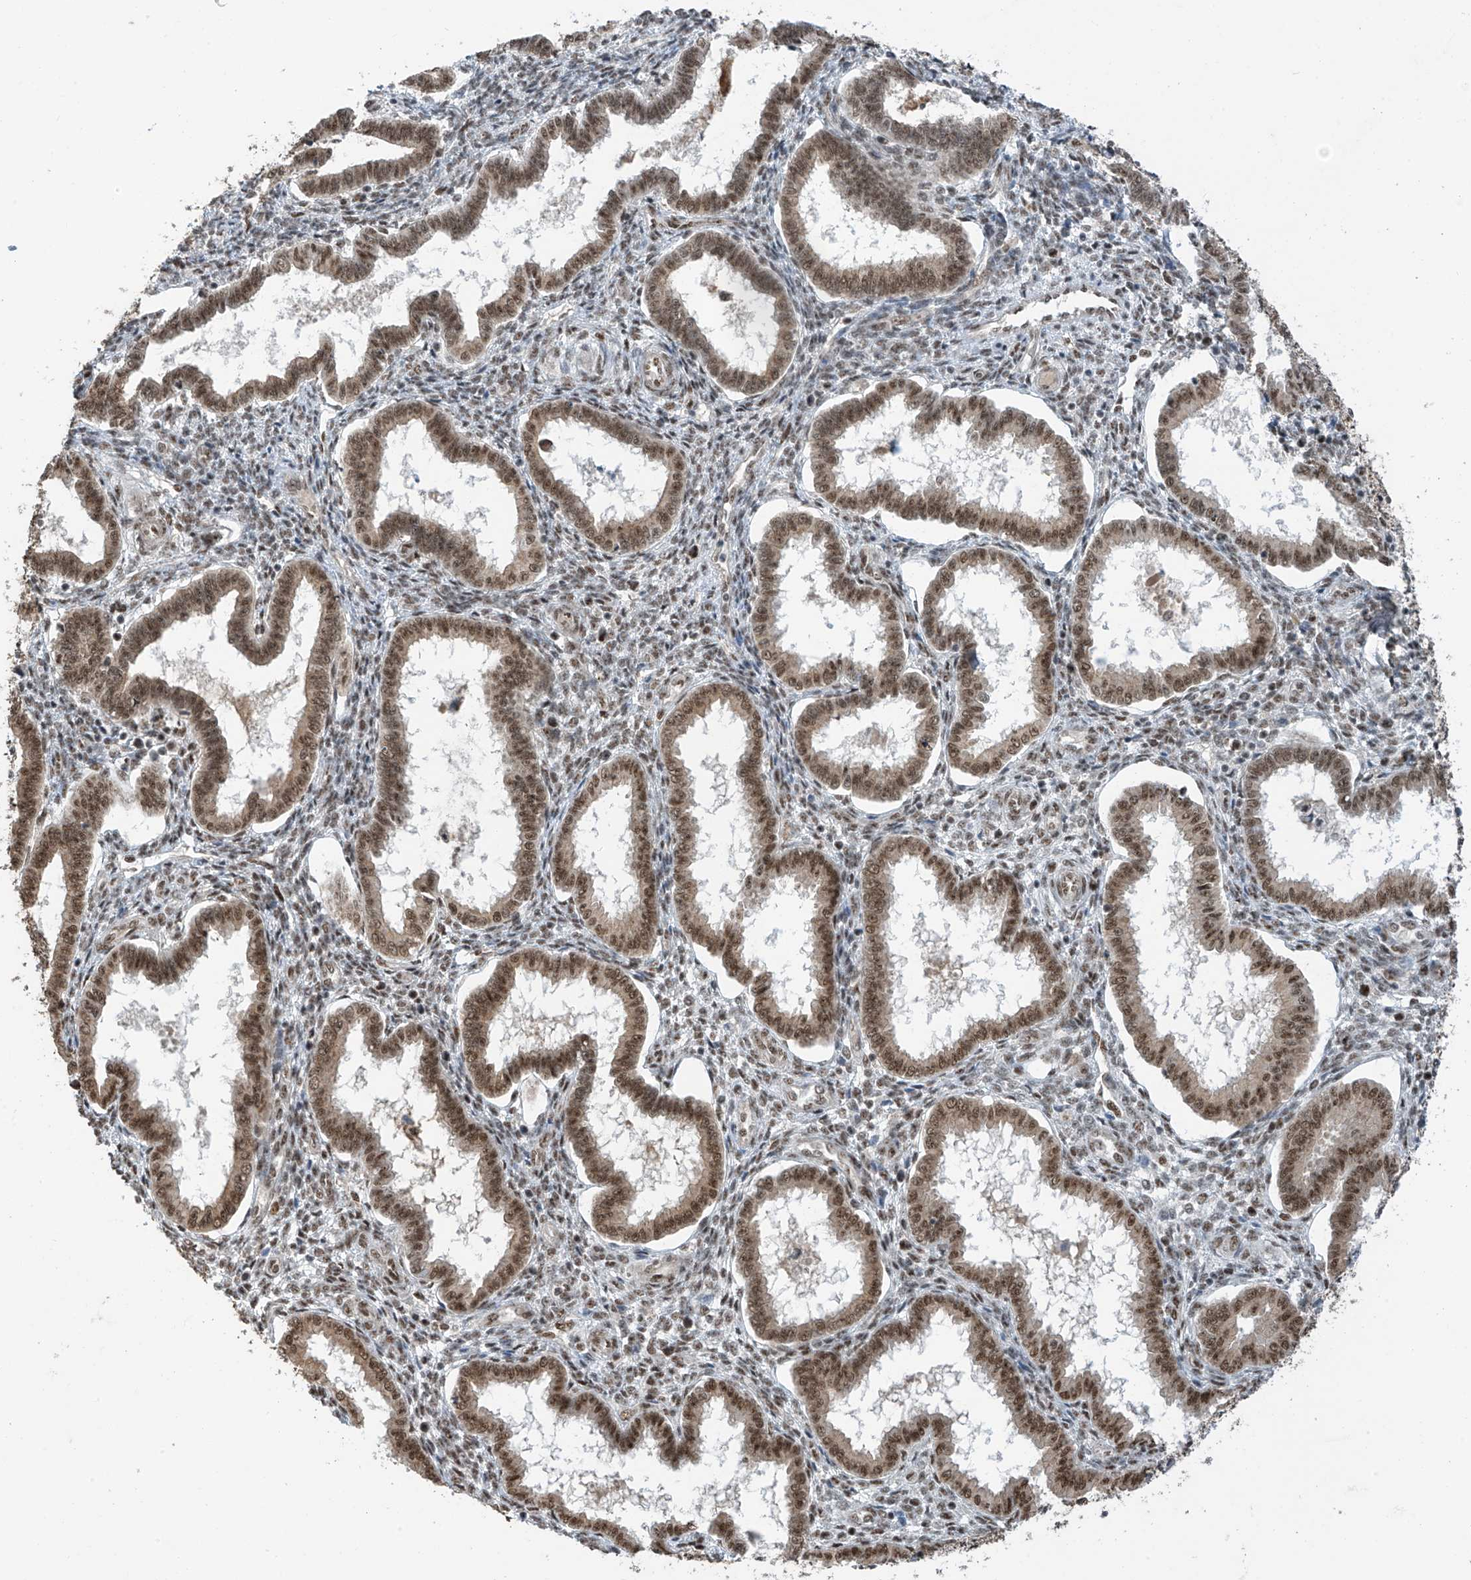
{"staining": {"intensity": "weak", "quantity": ">75%", "location": "nuclear"}, "tissue": "endometrium", "cell_type": "Cells in endometrial stroma", "image_type": "normal", "snomed": [{"axis": "morphology", "description": "Normal tissue, NOS"}, {"axis": "topography", "description": "Endometrium"}], "caption": "Protein analysis of unremarkable endometrium displays weak nuclear staining in about >75% of cells in endometrial stroma.", "gene": "RPAIN", "patient": {"sex": "female", "age": 24}}